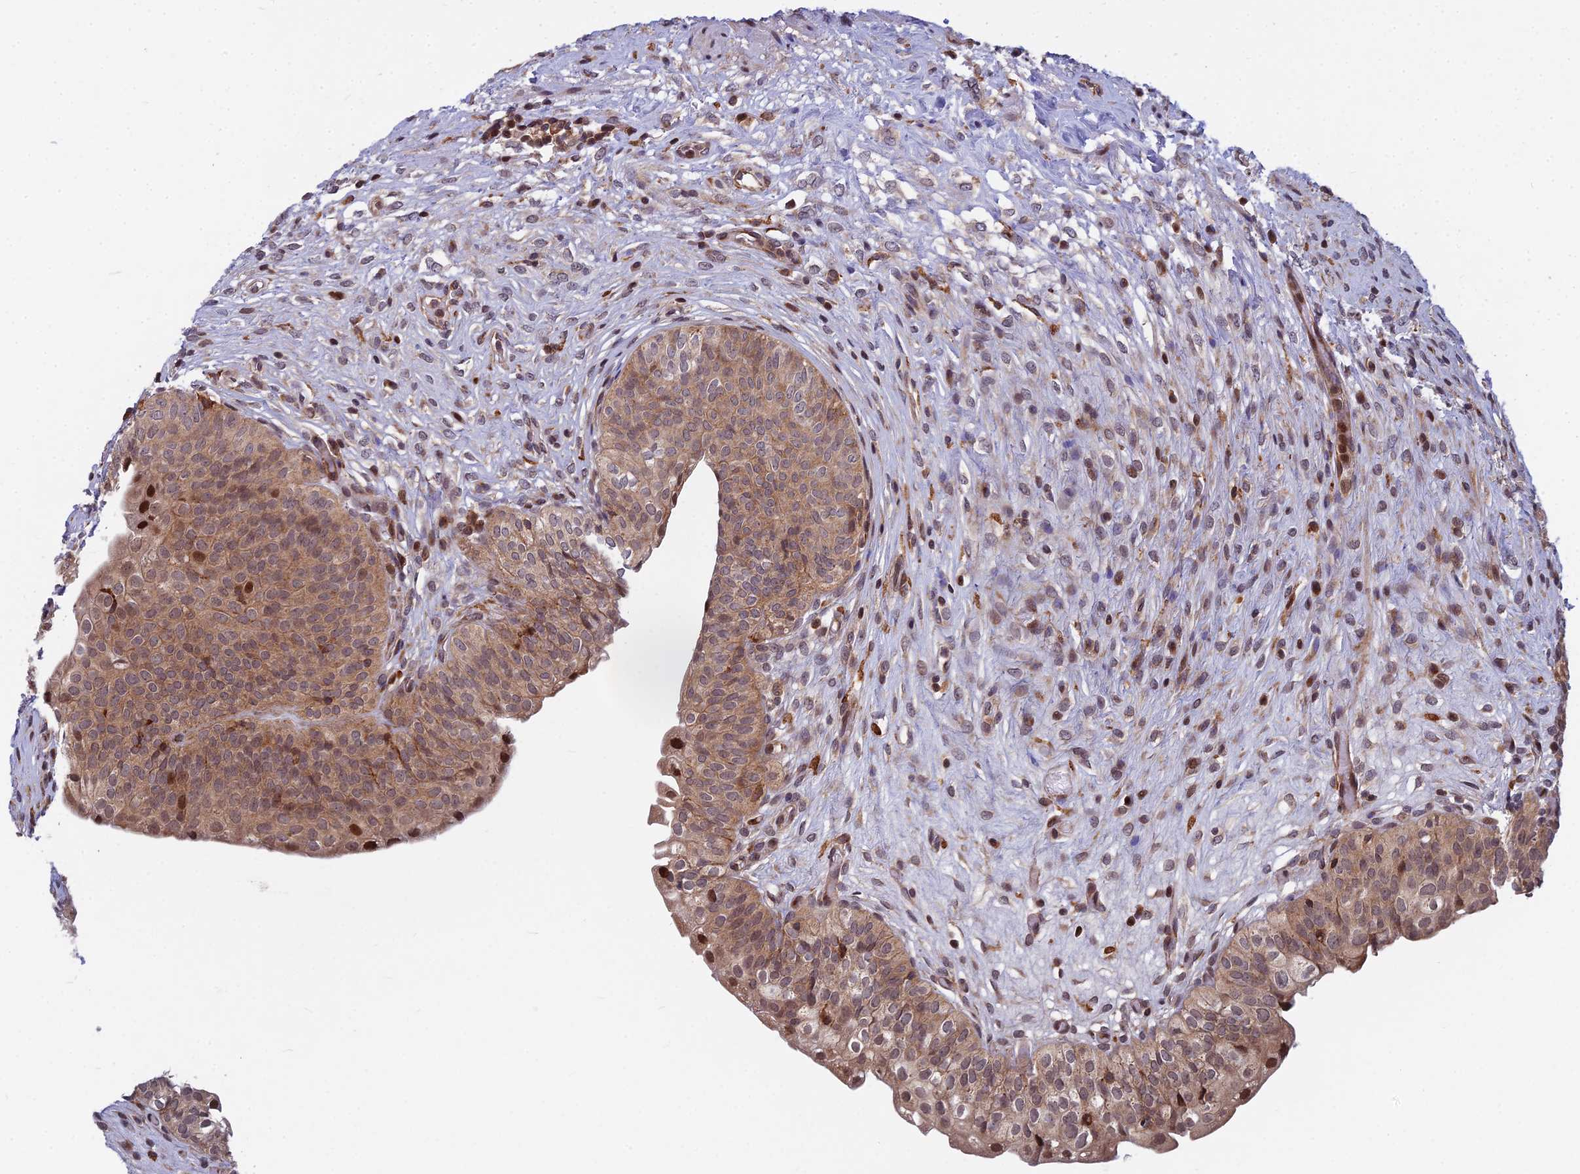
{"staining": {"intensity": "moderate", "quantity": ">75%", "location": "cytoplasmic/membranous,nuclear"}, "tissue": "urinary bladder", "cell_type": "Urothelial cells", "image_type": "normal", "snomed": [{"axis": "morphology", "description": "Normal tissue, NOS"}, {"axis": "topography", "description": "Urinary bladder"}], "caption": "A high-resolution image shows immunohistochemistry (IHC) staining of normal urinary bladder, which demonstrates moderate cytoplasmic/membranous,nuclear staining in about >75% of urothelial cells.", "gene": "COMMD2", "patient": {"sex": "male", "age": 55}}